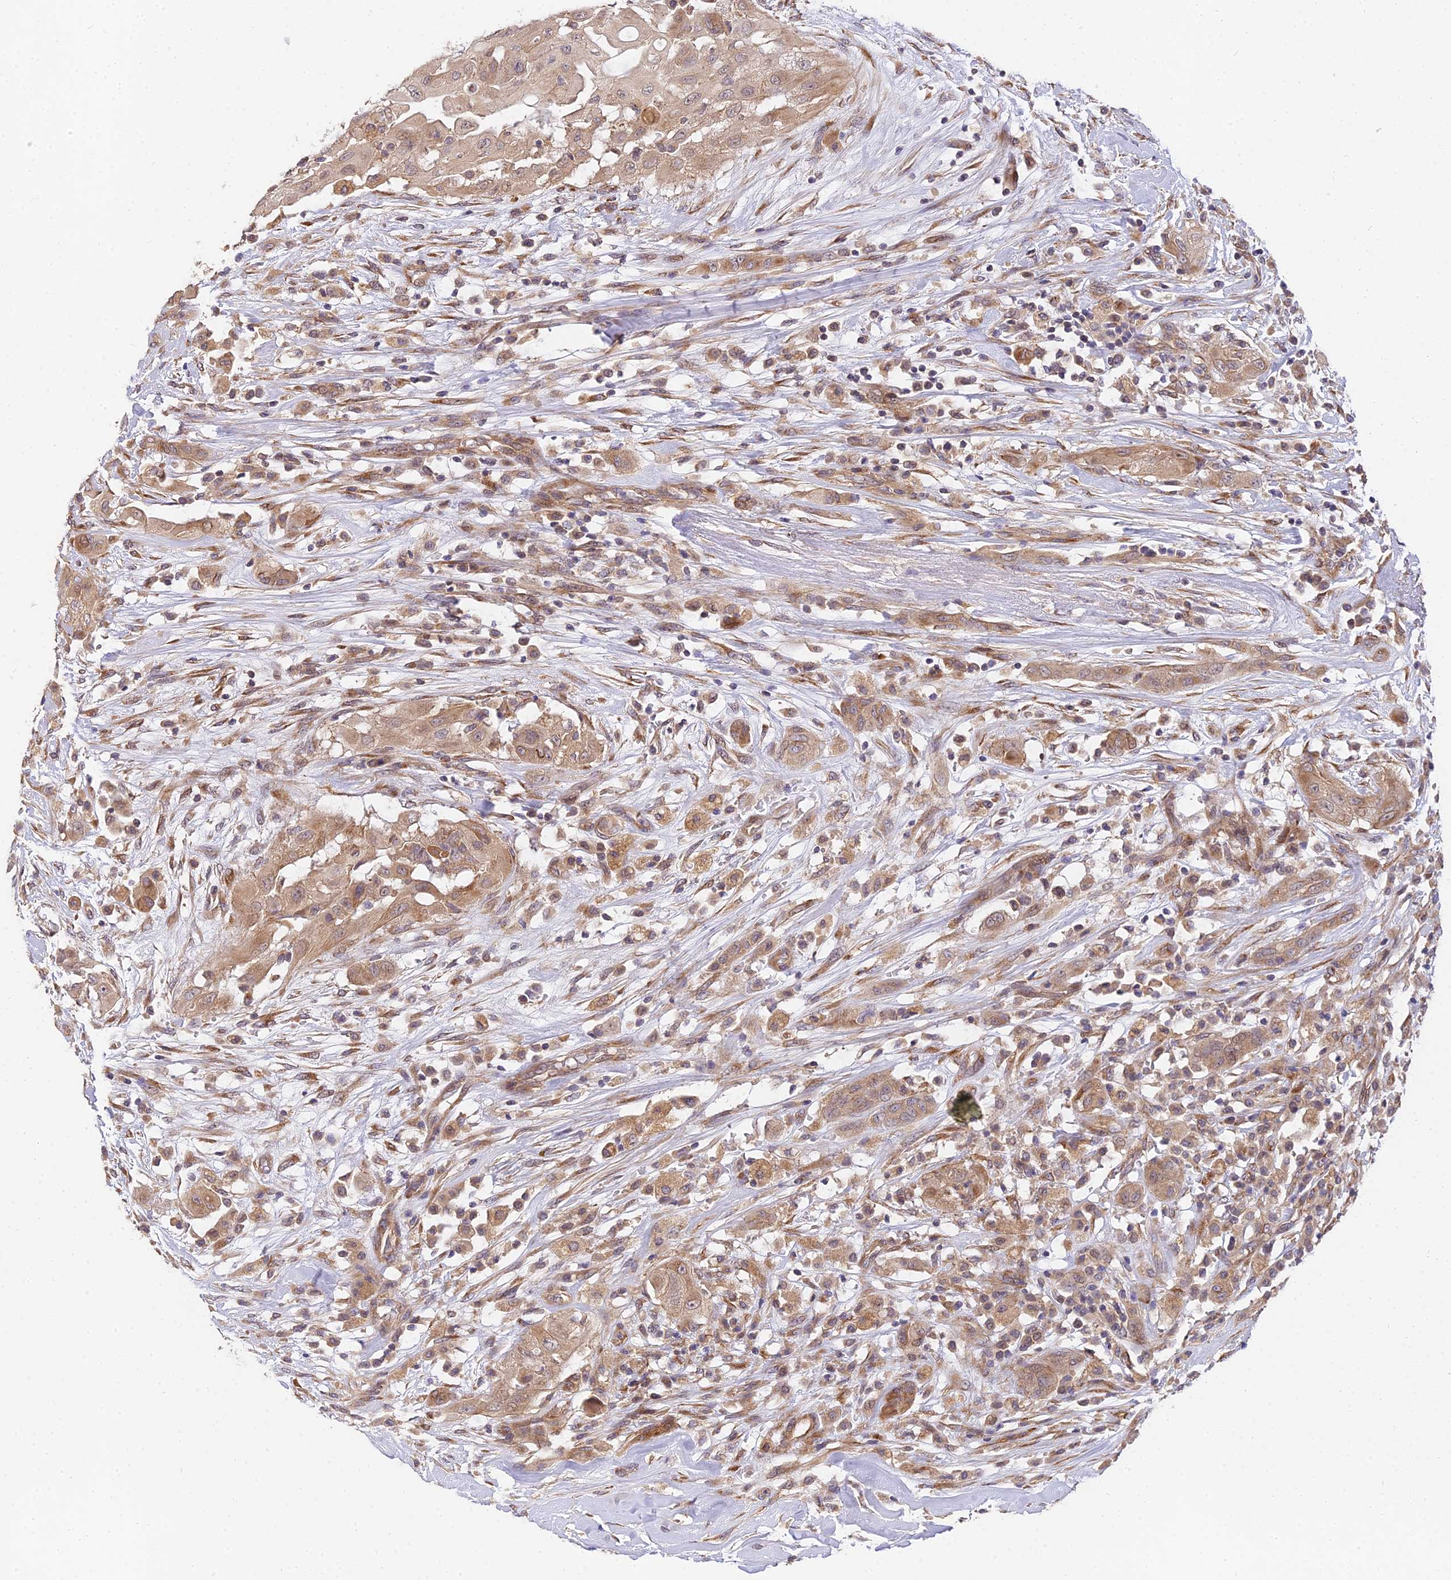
{"staining": {"intensity": "moderate", "quantity": ">75%", "location": "cytoplasmic/membranous"}, "tissue": "thyroid cancer", "cell_type": "Tumor cells", "image_type": "cancer", "snomed": [{"axis": "morphology", "description": "Papillary adenocarcinoma, NOS"}, {"axis": "topography", "description": "Thyroid gland"}], "caption": "Tumor cells reveal moderate cytoplasmic/membranous staining in approximately >75% of cells in thyroid cancer.", "gene": "ARL8B", "patient": {"sex": "female", "age": 59}}